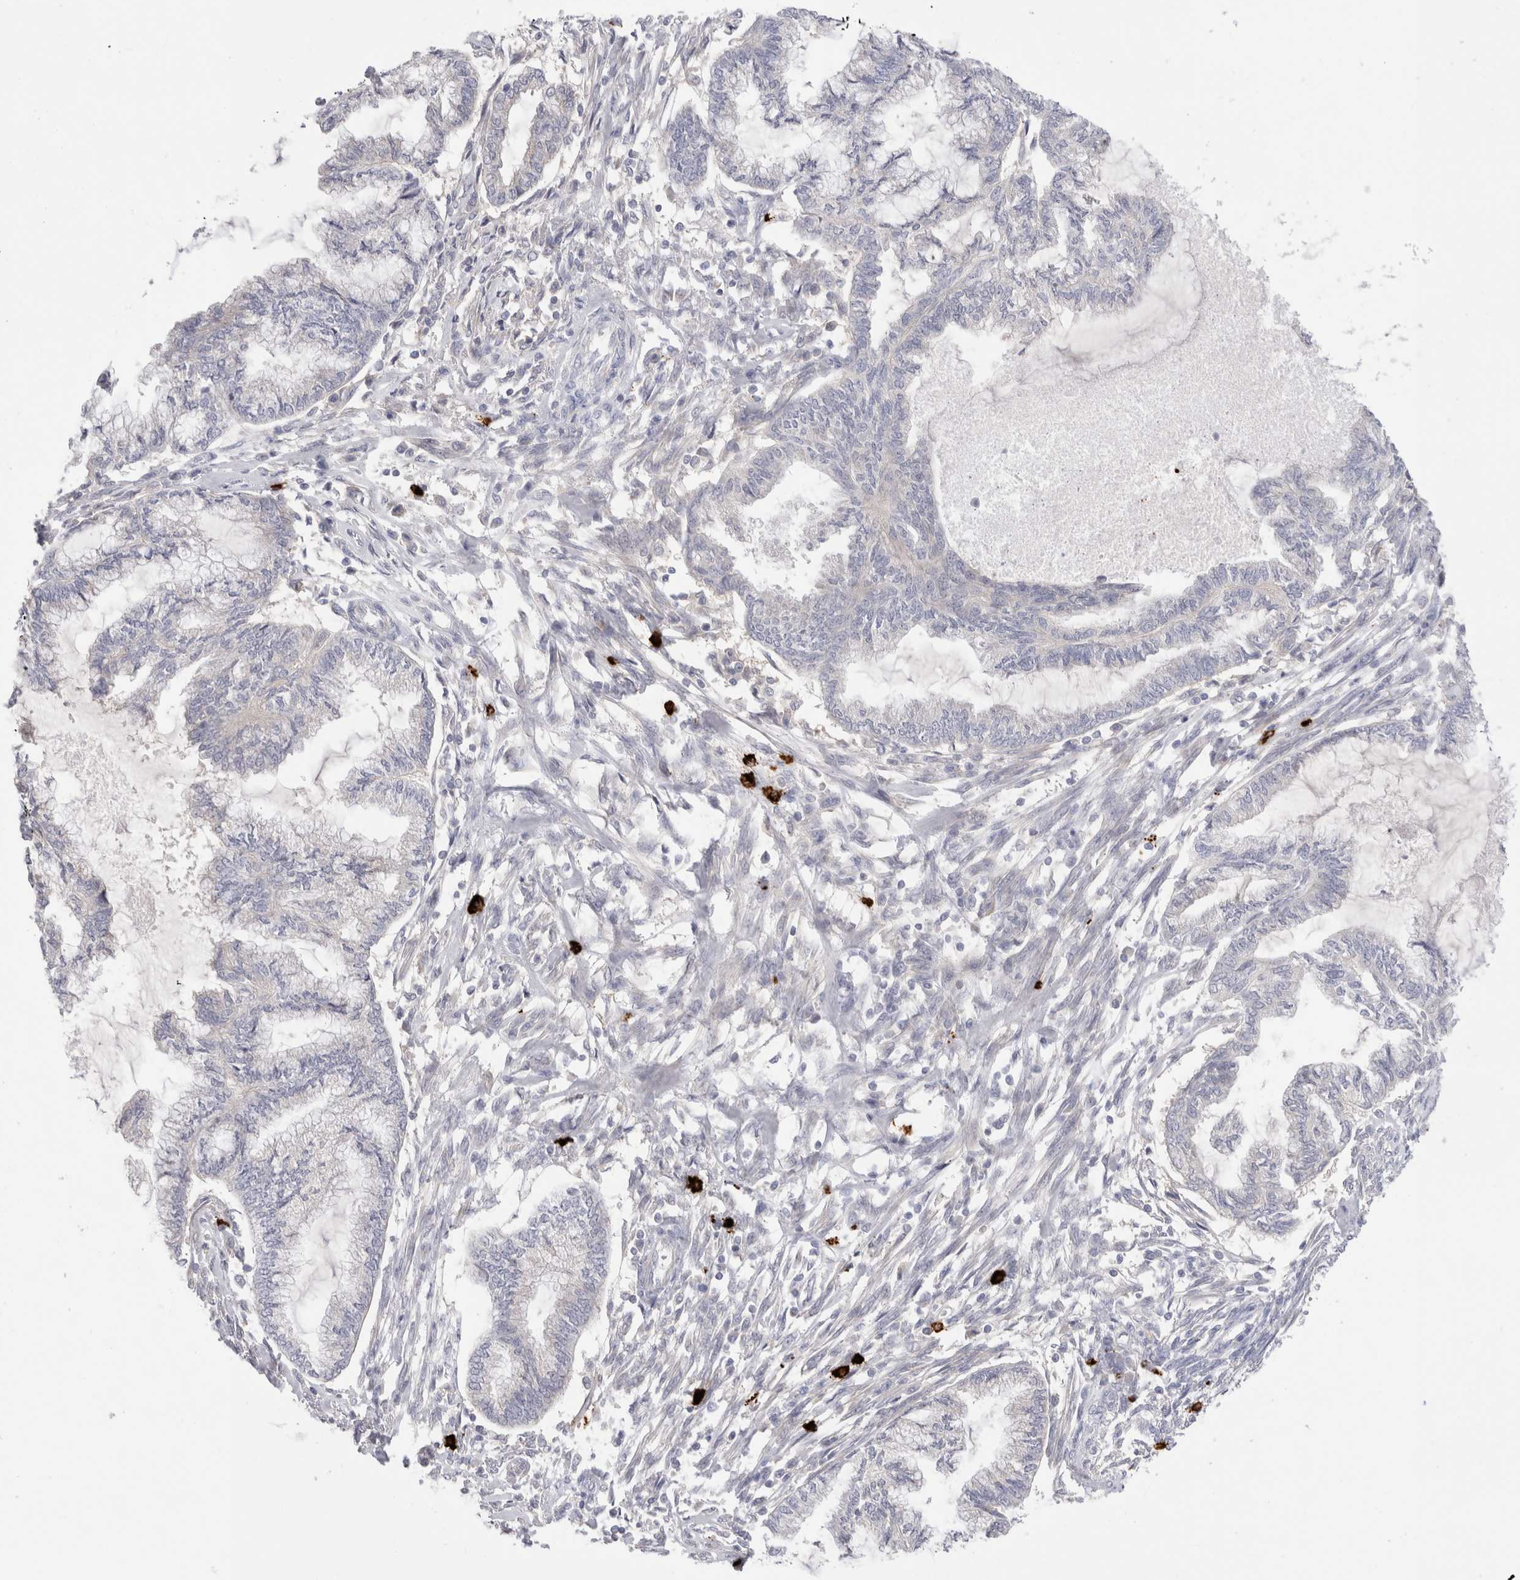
{"staining": {"intensity": "weak", "quantity": "<25%", "location": "cytoplasmic/membranous"}, "tissue": "endometrial cancer", "cell_type": "Tumor cells", "image_type": "cancer", "snomed": [{"axis": "morphology", "description": "Adenocarcinoma, NOS"}, {"axis": "topography", "description": "Endometrium"}], "caption": "Tumor cells are negative for brown protein staining in adenocarcinoma (endometrial).", "gene": "SPINK2", "patient": {"sex": "female", "age": 86}}